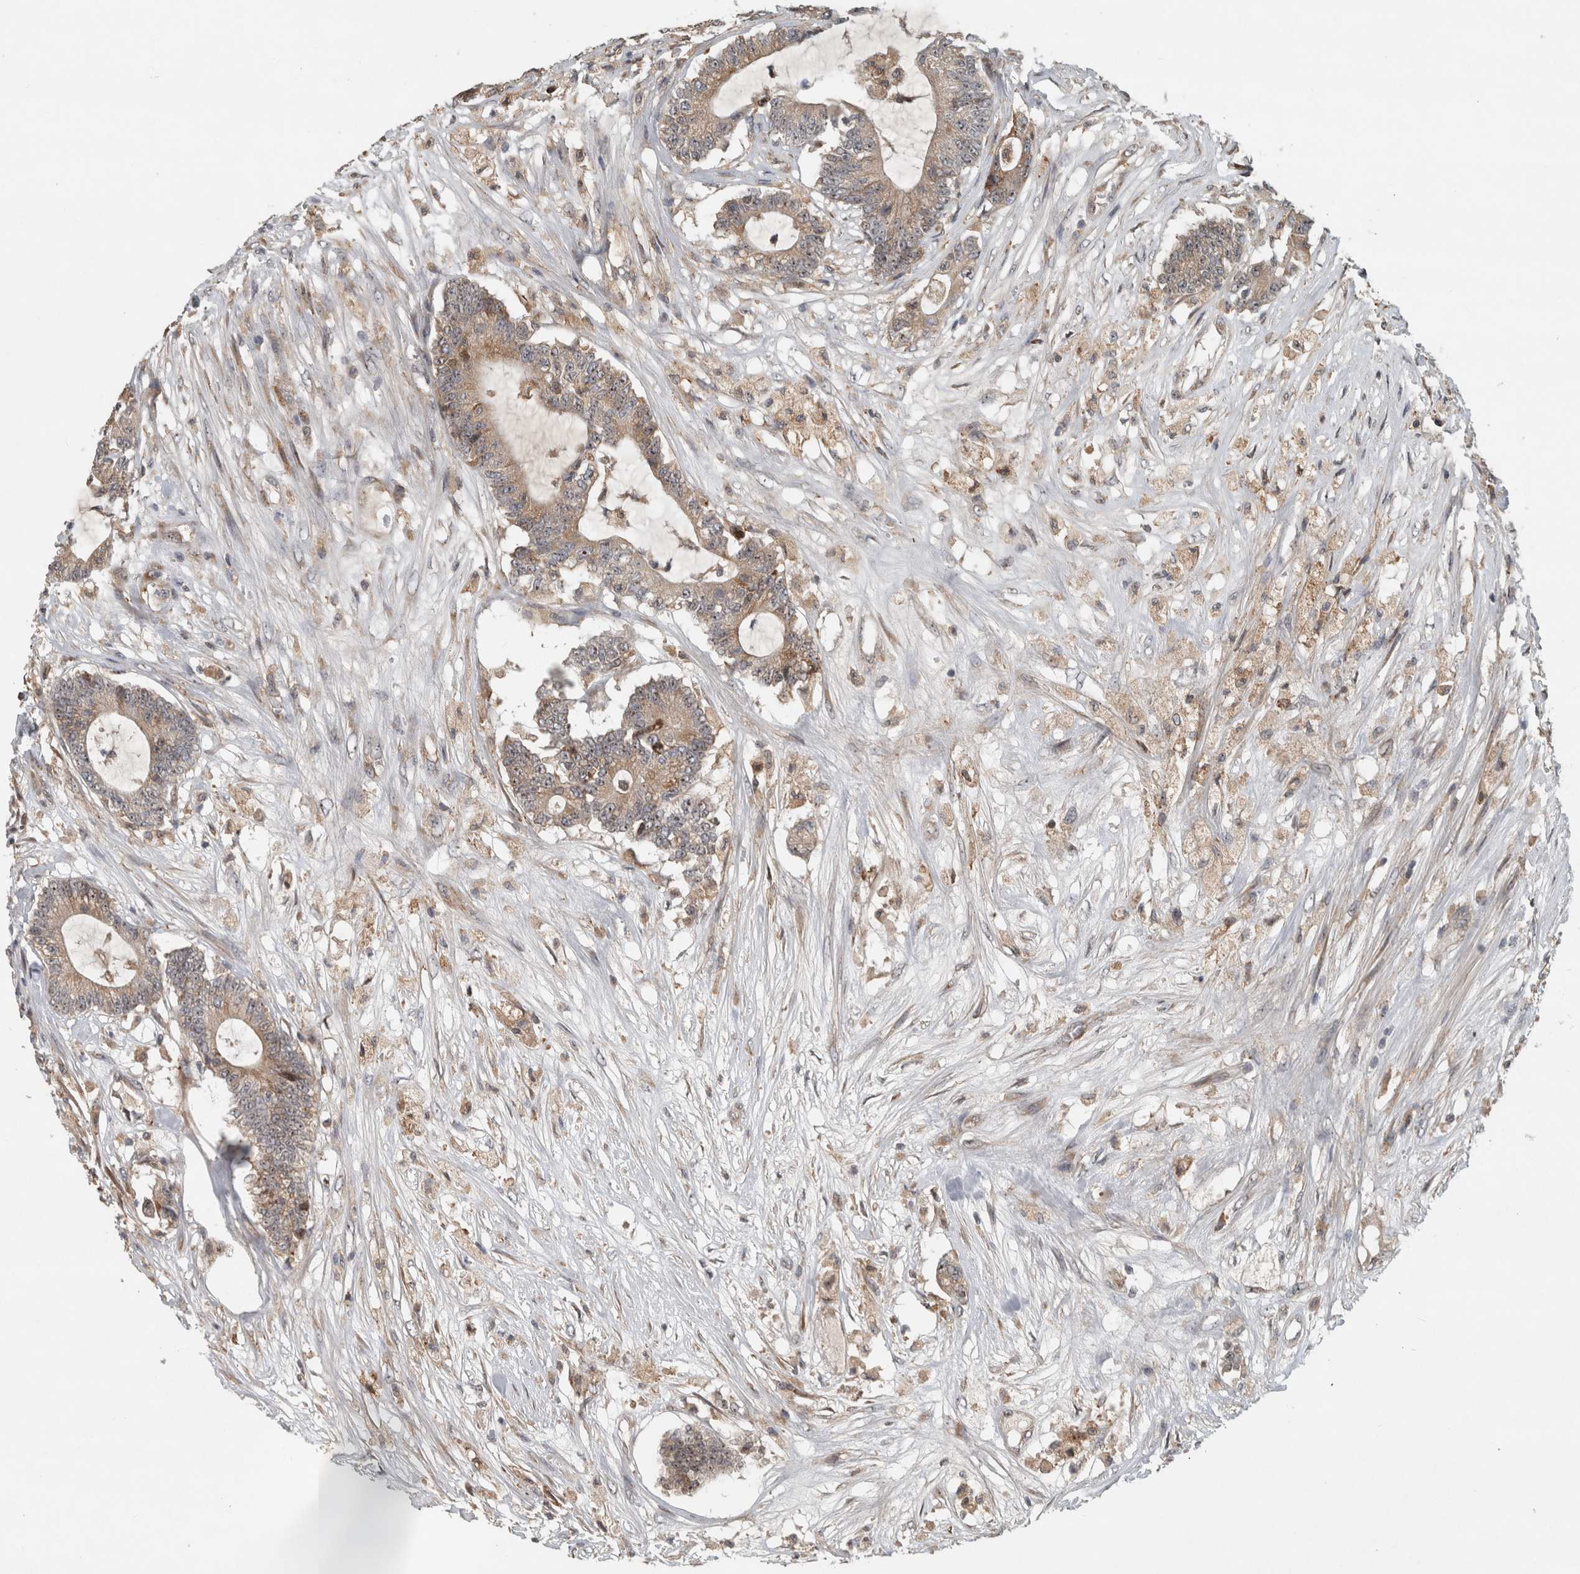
{"staining": {"intensity": "moderate", "quantity": ">75%", "location": "cytoplasmic/membranous"}, "tissue": "colorectal cancer", "cell_type": "Tumor cells", "image_type": "cancer", "snomed": [{"axis": "morphology", "description": "Adenocarcinoma, NOS"}, {"axis": "topography", "description": "Colon"}], "caption": "This is an image of immunohistochemistry staining of colorectal adenocarcinoma, which shows moderate expression in the cytoplasmic/membranous of tumor cells.", "gene": "GPR137B", "patient": {"sex": "female", "age": 84}}